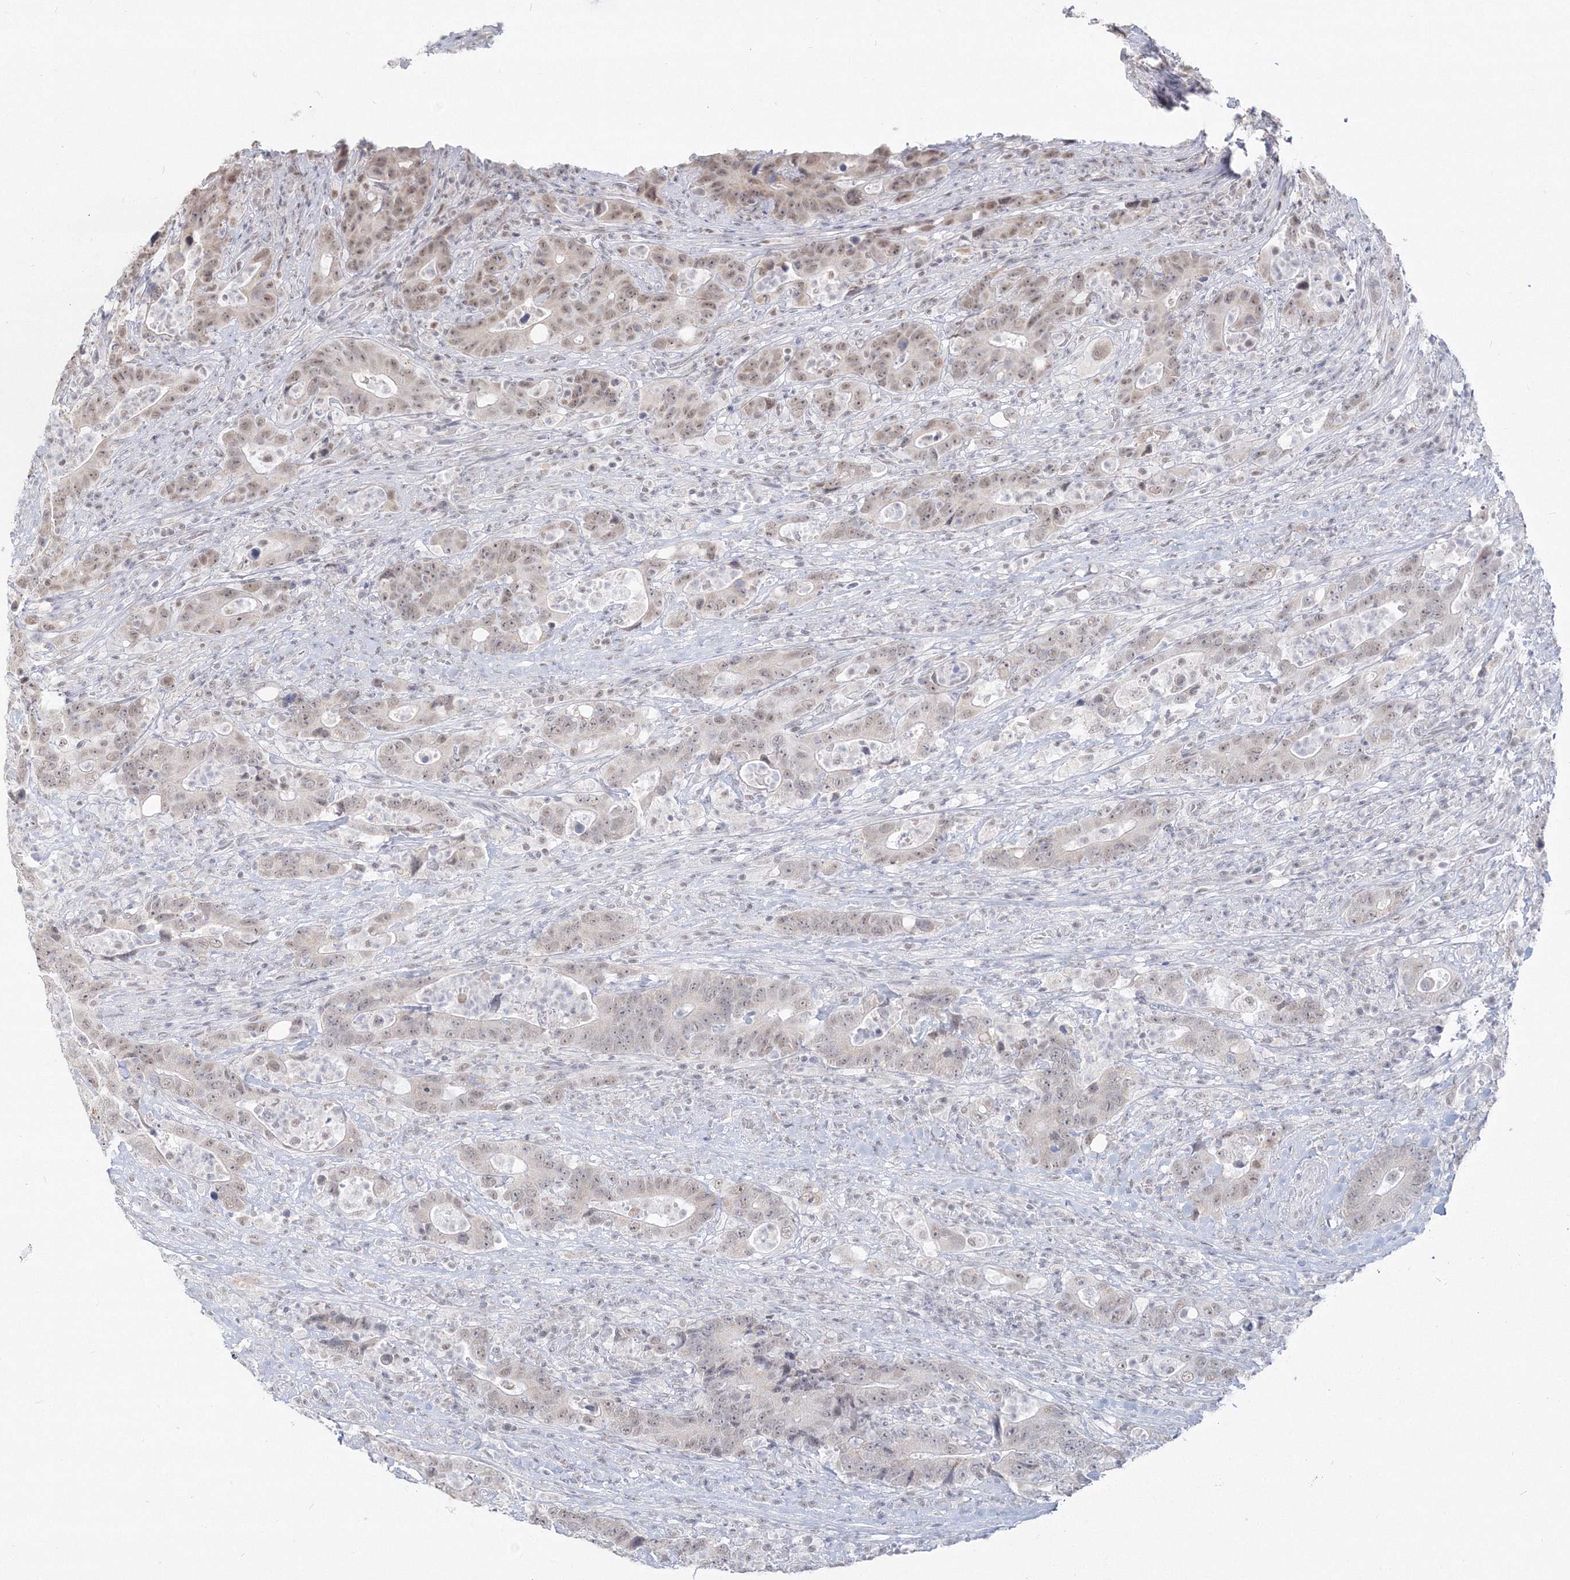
{"staining": {"intensity": "weak", "quantity": "25%-75%", "location": "nuclear"}, "tissue": "colorectal cancer", "cell_type": "Tumor cells", "image_type": "cancer", "snomed": [{"axis": "morphology", "description": "Adenocarcinoma, NOS"}, {"axis": "topography", "description": "Colon"}], "caption": "Colorectal cancer stained with a brown dye exhibits weak nuclear positive staining in approximately 25%-75% of tumor cells.", "gene": "PPP4R2", "patient": {"sex": "female", "age": 75}}